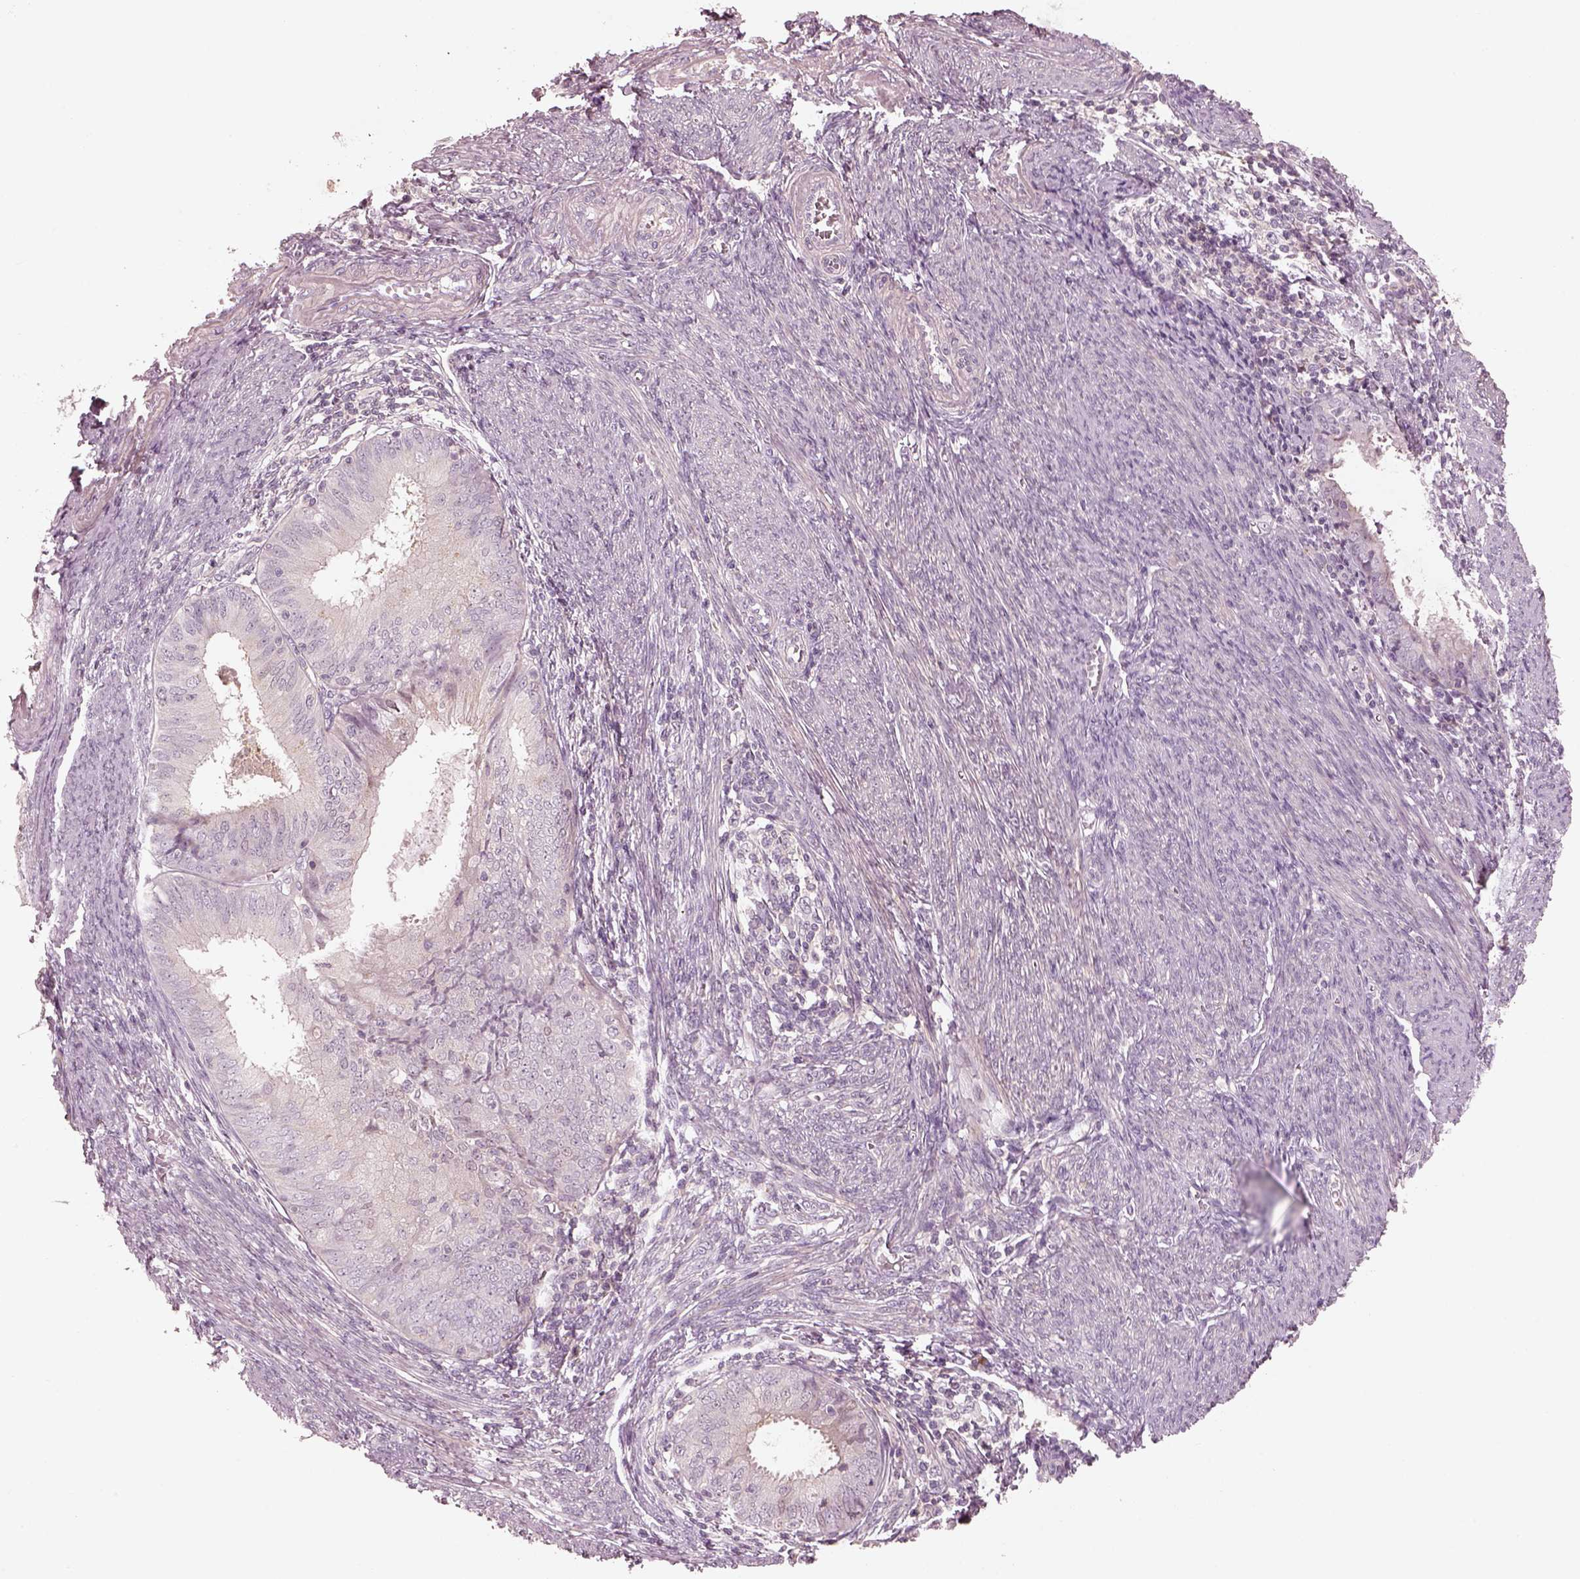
{"staining": {"intensity": "negative", "quantity": "none", "location": "none"}, "tissue": "endometrial cancer", "cell_type": "Tumor cells", "image_type": "cancer", "snomed": [{"axis": "morphology", "description": "Adenocarcinoma, NOS"}, {"axis": "topography", "description": "Endometrium"}], "caption": "Tumor cells are negative for protein expression in human endometrial cancer (adenocarcinoma).", "gene": "SDCBP2", "patient": {"sex": "female", "age": 57}}